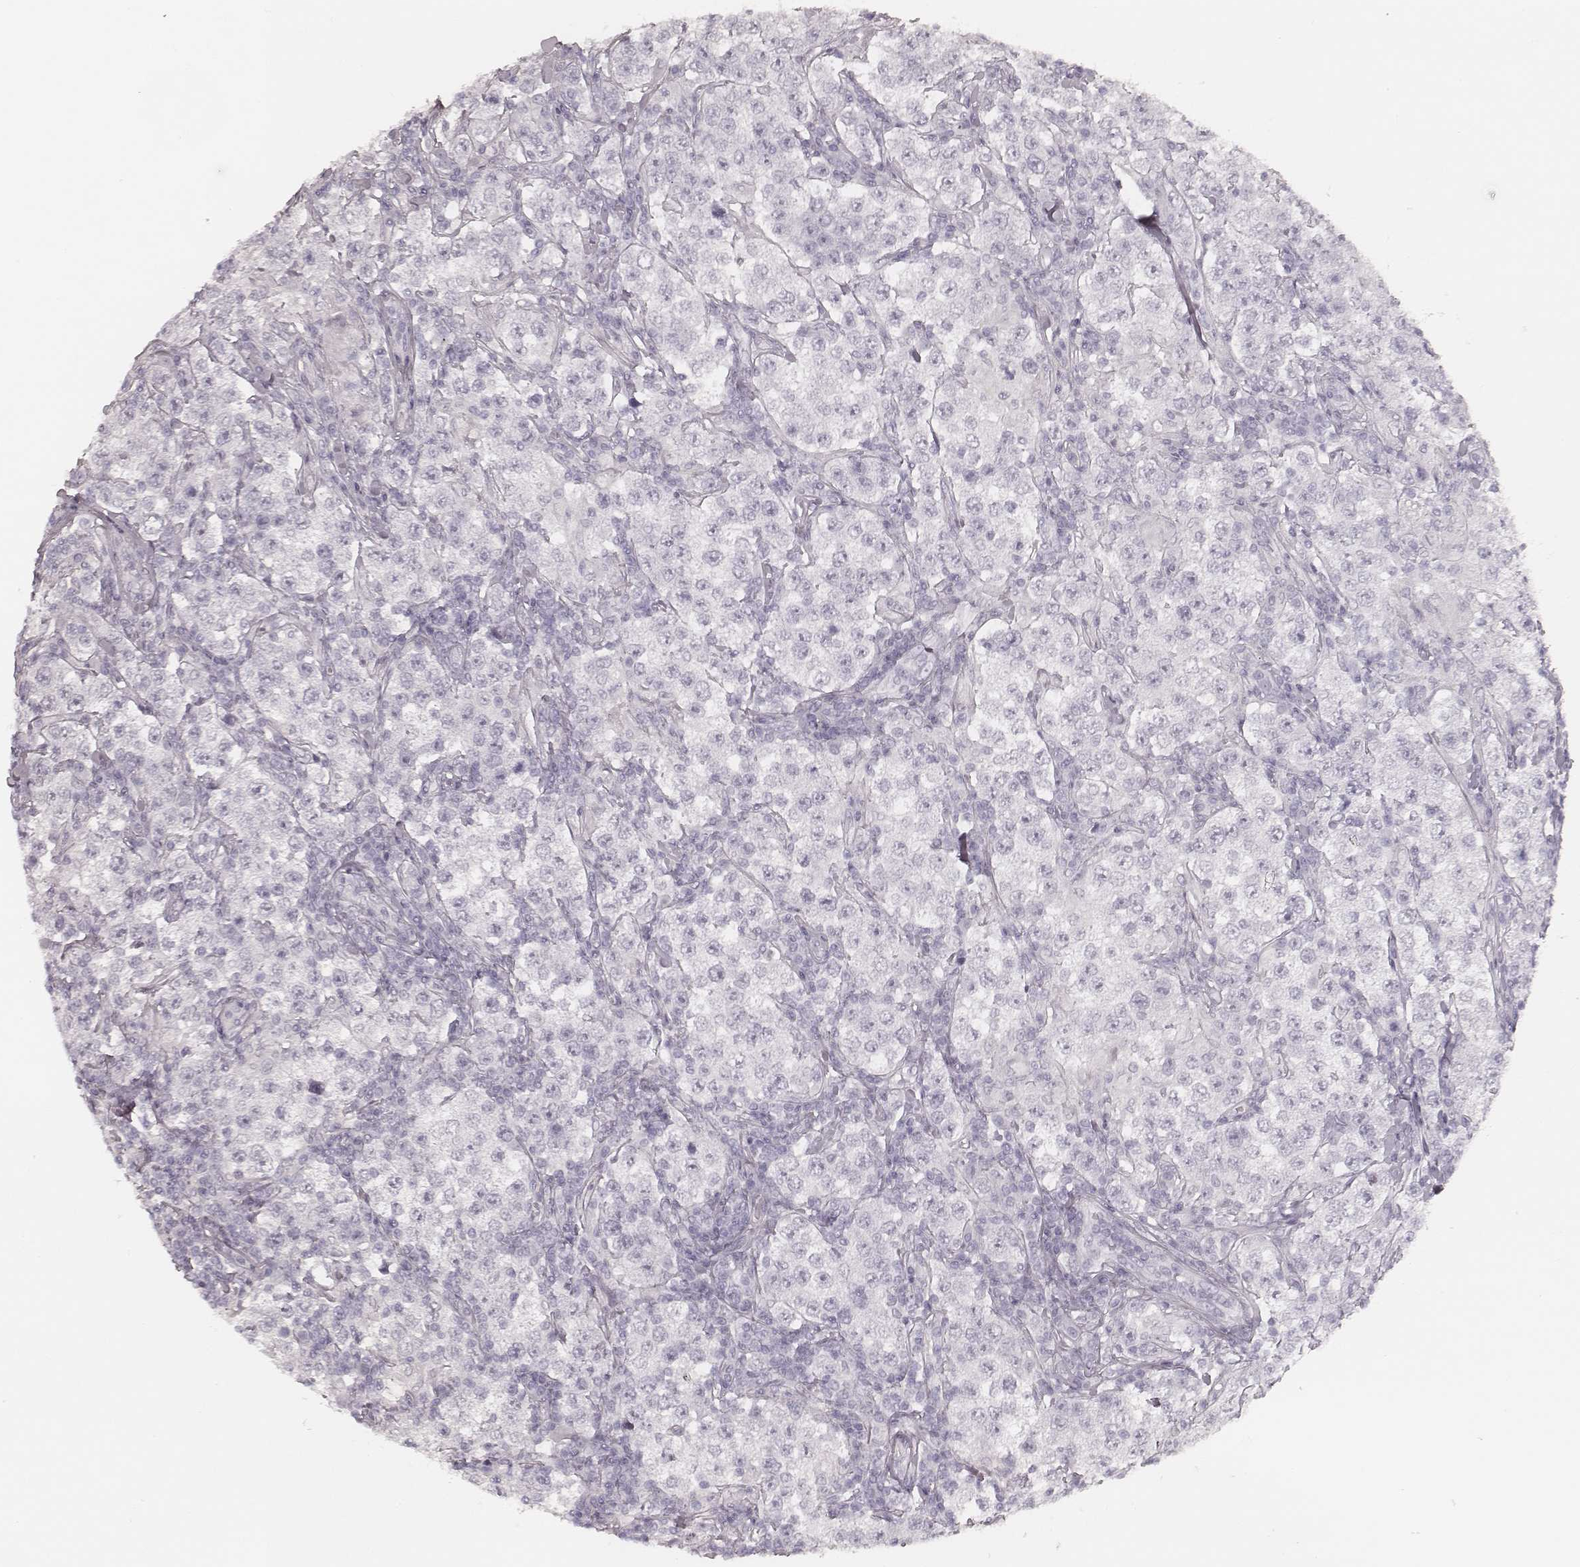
{"staining": {"intensity": "negative", "quantity": "none", "location": "none"}, "tissue": "testis cancer", "cell_type": "Tumor cells", "image_type": "cancer", "snomed": [{"axis": "morphology", "description": "Seminoma, NOS"}, {"axis": "morphology", "description": "Carcinoma, Embryonal, NOS"}, {"axis": "topography", "description": "Testis"}], "caption": "A histopathology image of human seminoma (testis) is negative for staining in tumor cells.", "gene": "KRT72", "patient": {"sex": "male", "age": 41}}